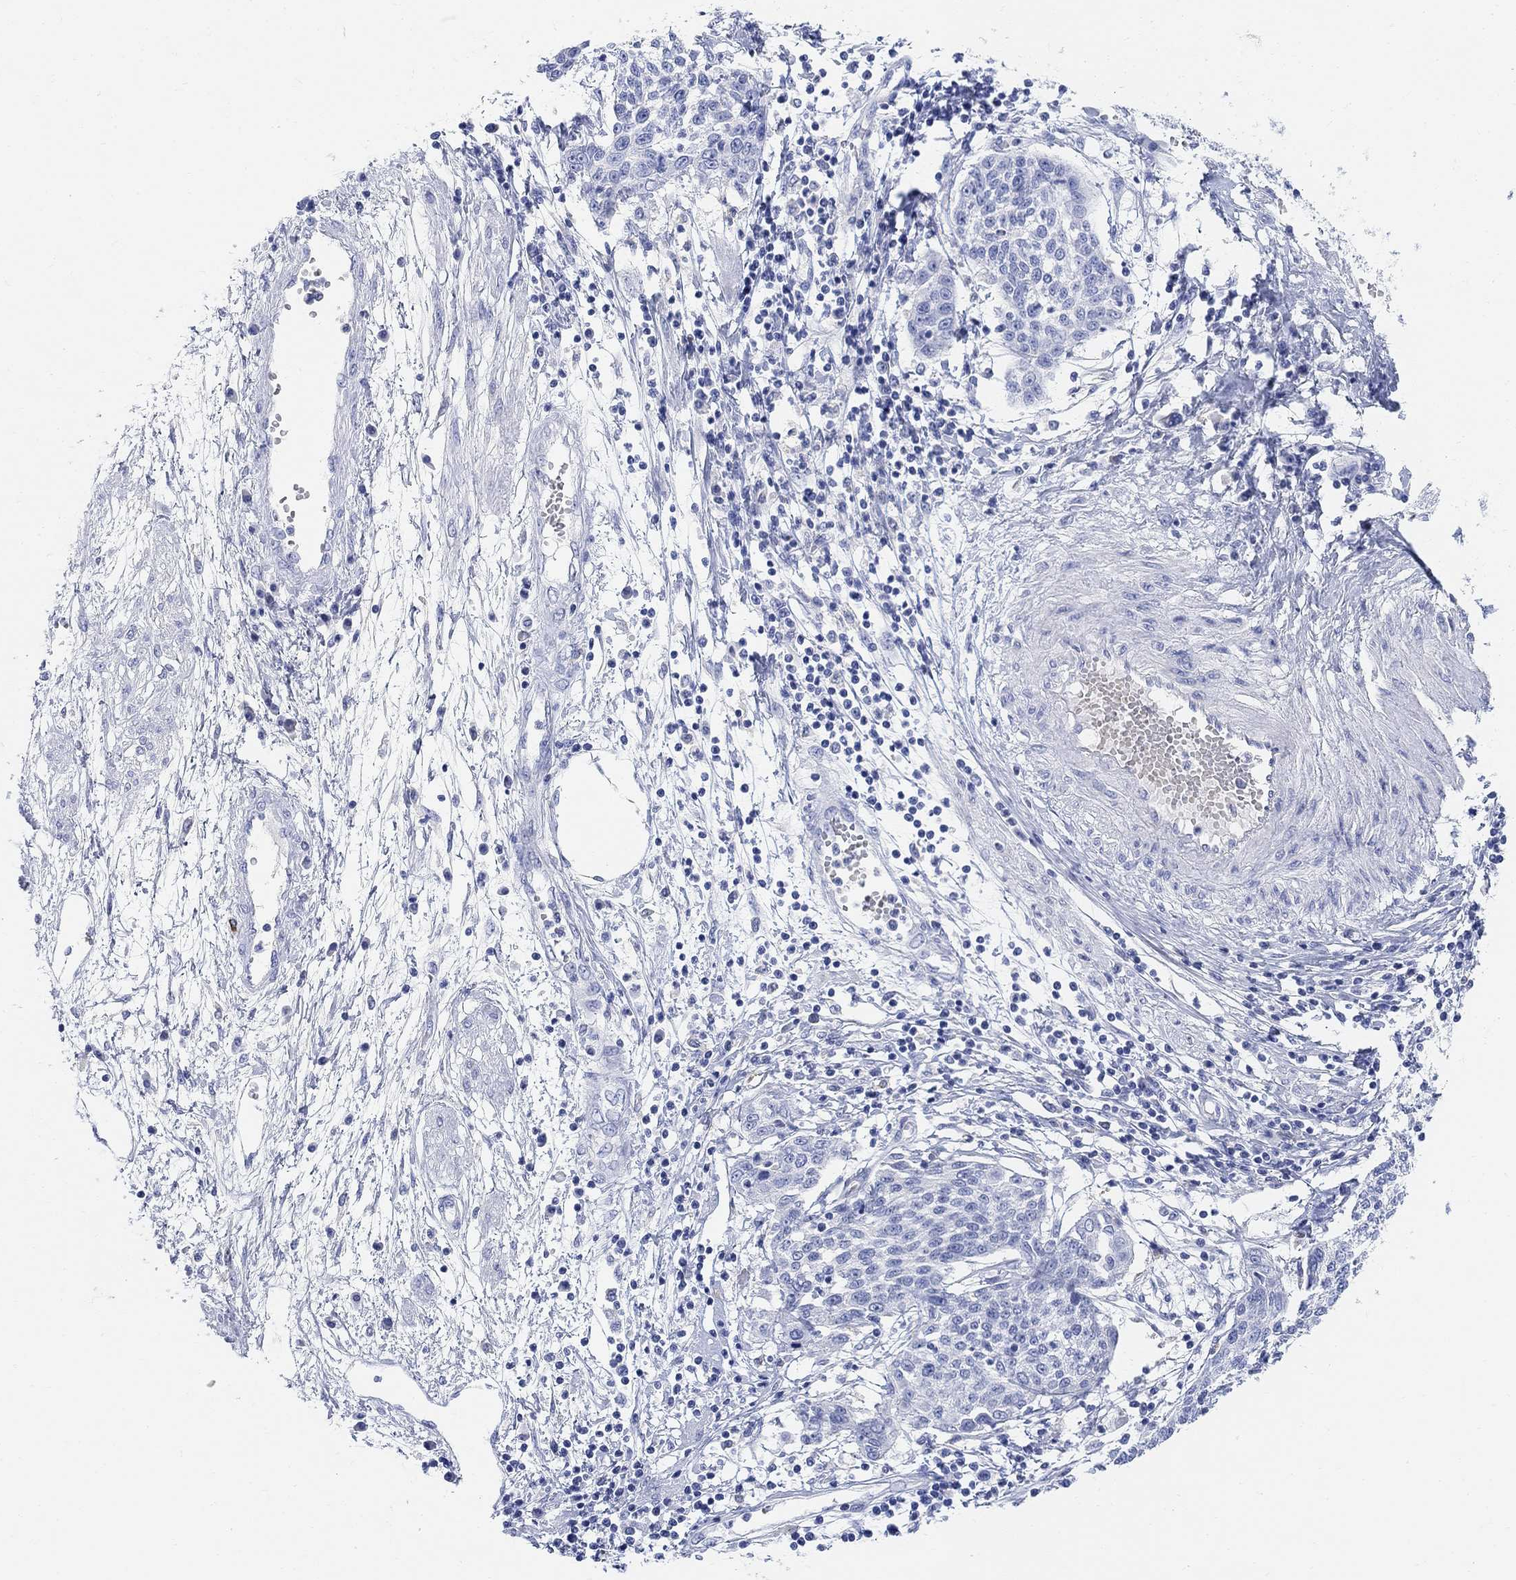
{"staining": {"intensity": "negative", "quantity": "none", "location": "none"}, "tissue": "cervical cancer", "cell_type": "Tumor cells", "image_type": "cancer", "snomed": [{"axis": "morphology", "description": "Squamous cell carcinoma, NOS"}, {"axis": "topography", "description": "Cervix"}], "caption": "Immunohistochemistry (IHC) micrograph of cervical squamous cell carcinoma stained for a protein (brown), which displays no expression in tumor cells.", "gene": "RETNLB", "patient": {"sex": "female", "age": 34}}